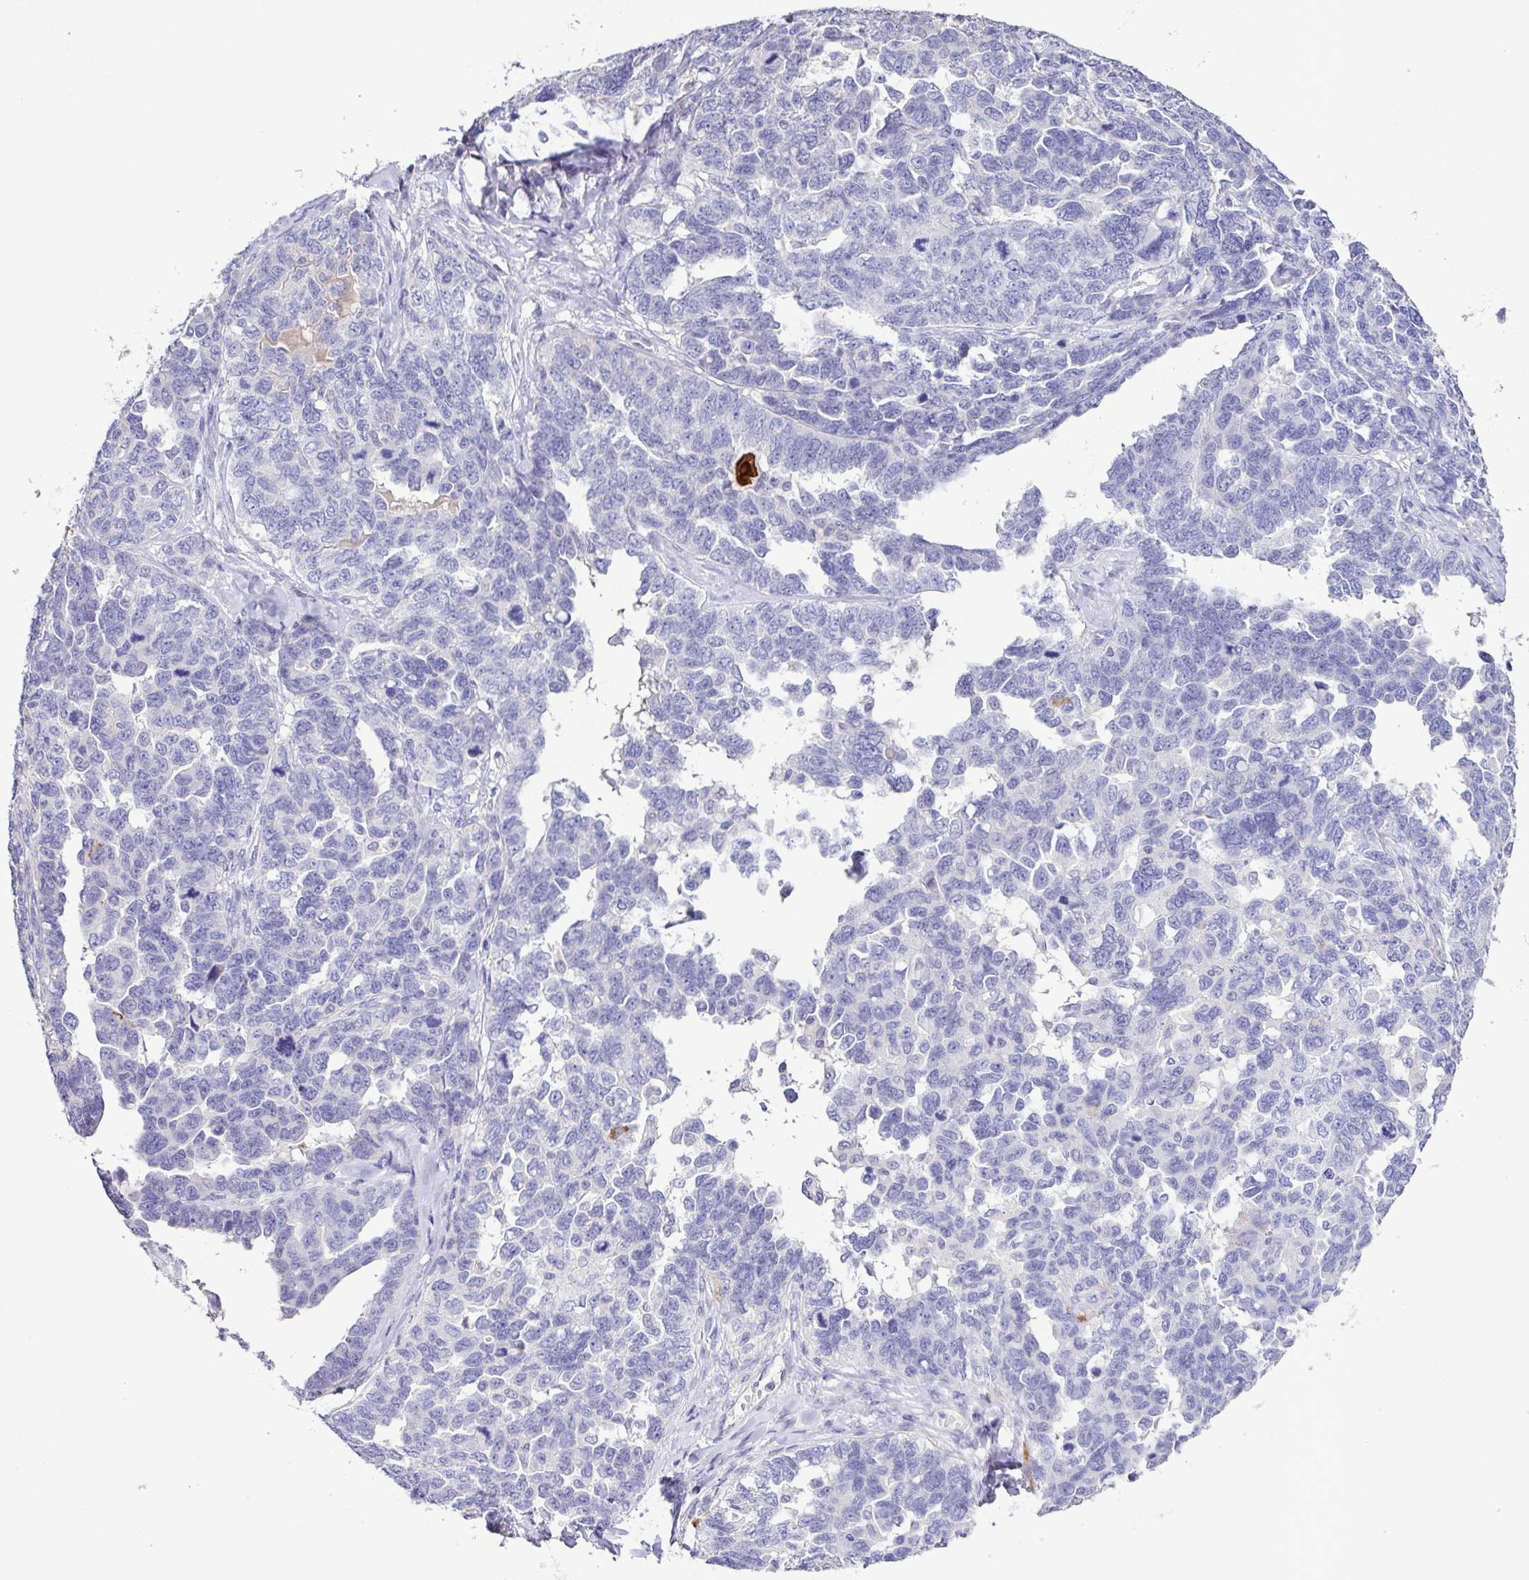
{"staining": {"intensity": "negative", "quantity": "none", "location": "none"}, "tissue": "ovarian cancer", "cell_type": "Tumor cells", "image_type": "cancer", "snomed": [{"axis": "morphology", "description": "Cystadenocarcinoma, serous, NOS"}, {"axis": "topography", "description": "Ovary"}], "caption": "This is an immunohistochemistry (IHC) histopathology image of human ovarian cancer. There is no expression in tumor cells.", "gene": "MARCO", "patient": {"sex": "female", "age": 69}}